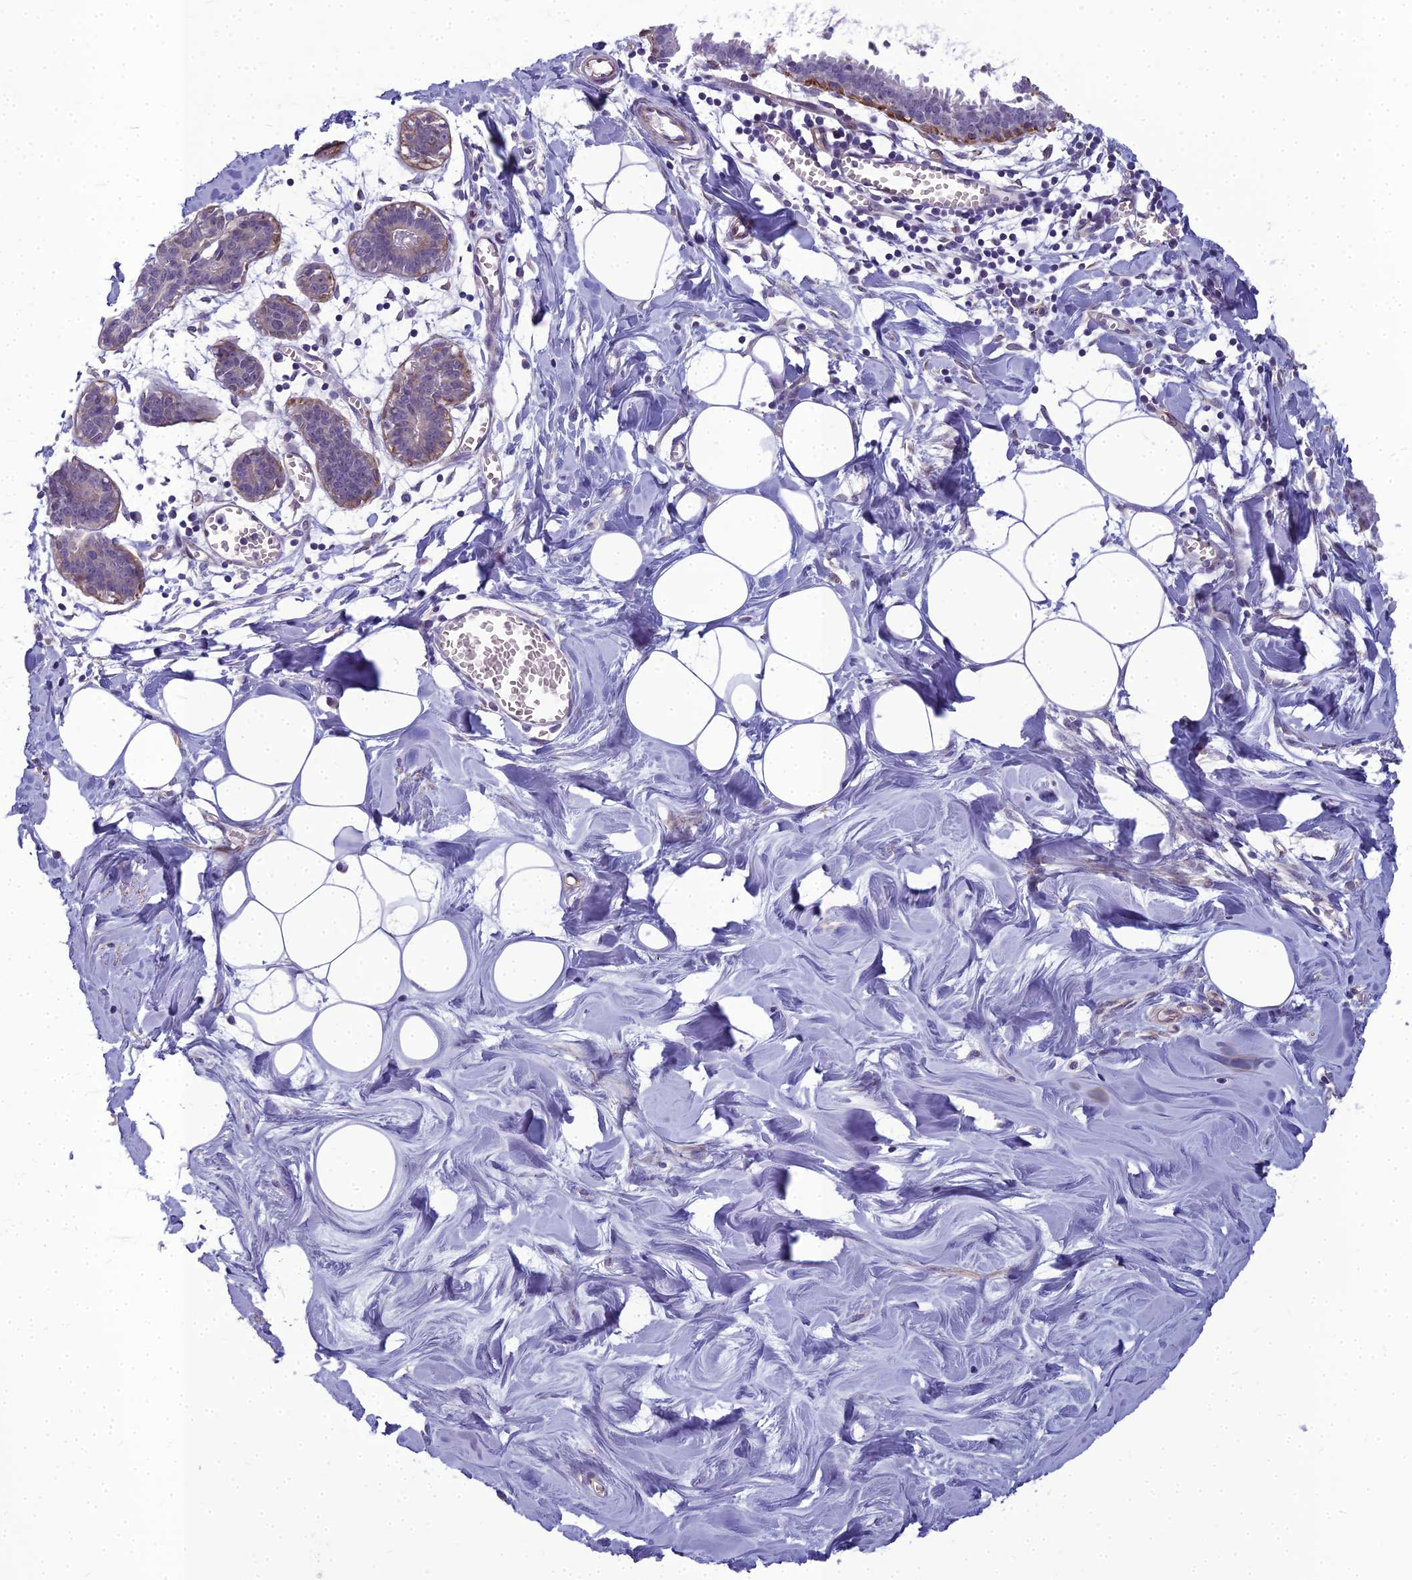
{"staining": {"intensity": "negative", "quantity": "none", "location": "none"}, "tissue": "breast", "cell_type": "Adipocytes", "image_type": "normal", "snomed": [{"axis": "morphology", "description": "Normal tissue, NOS"}, {"axis": "topography", "description": "Breast"}], "caption": "The IHC photomicrograph has no significant expression in adipocytes of breast. (Stains: DAB (3,3'-diaminobenzidine) immunohistochemistry (IHC) with hematoxylin counter stain, Microscopy: brightfield microscopy at high magnification).", "gene": "RGL3", "patient": {"sex": "female", "age": 27}}